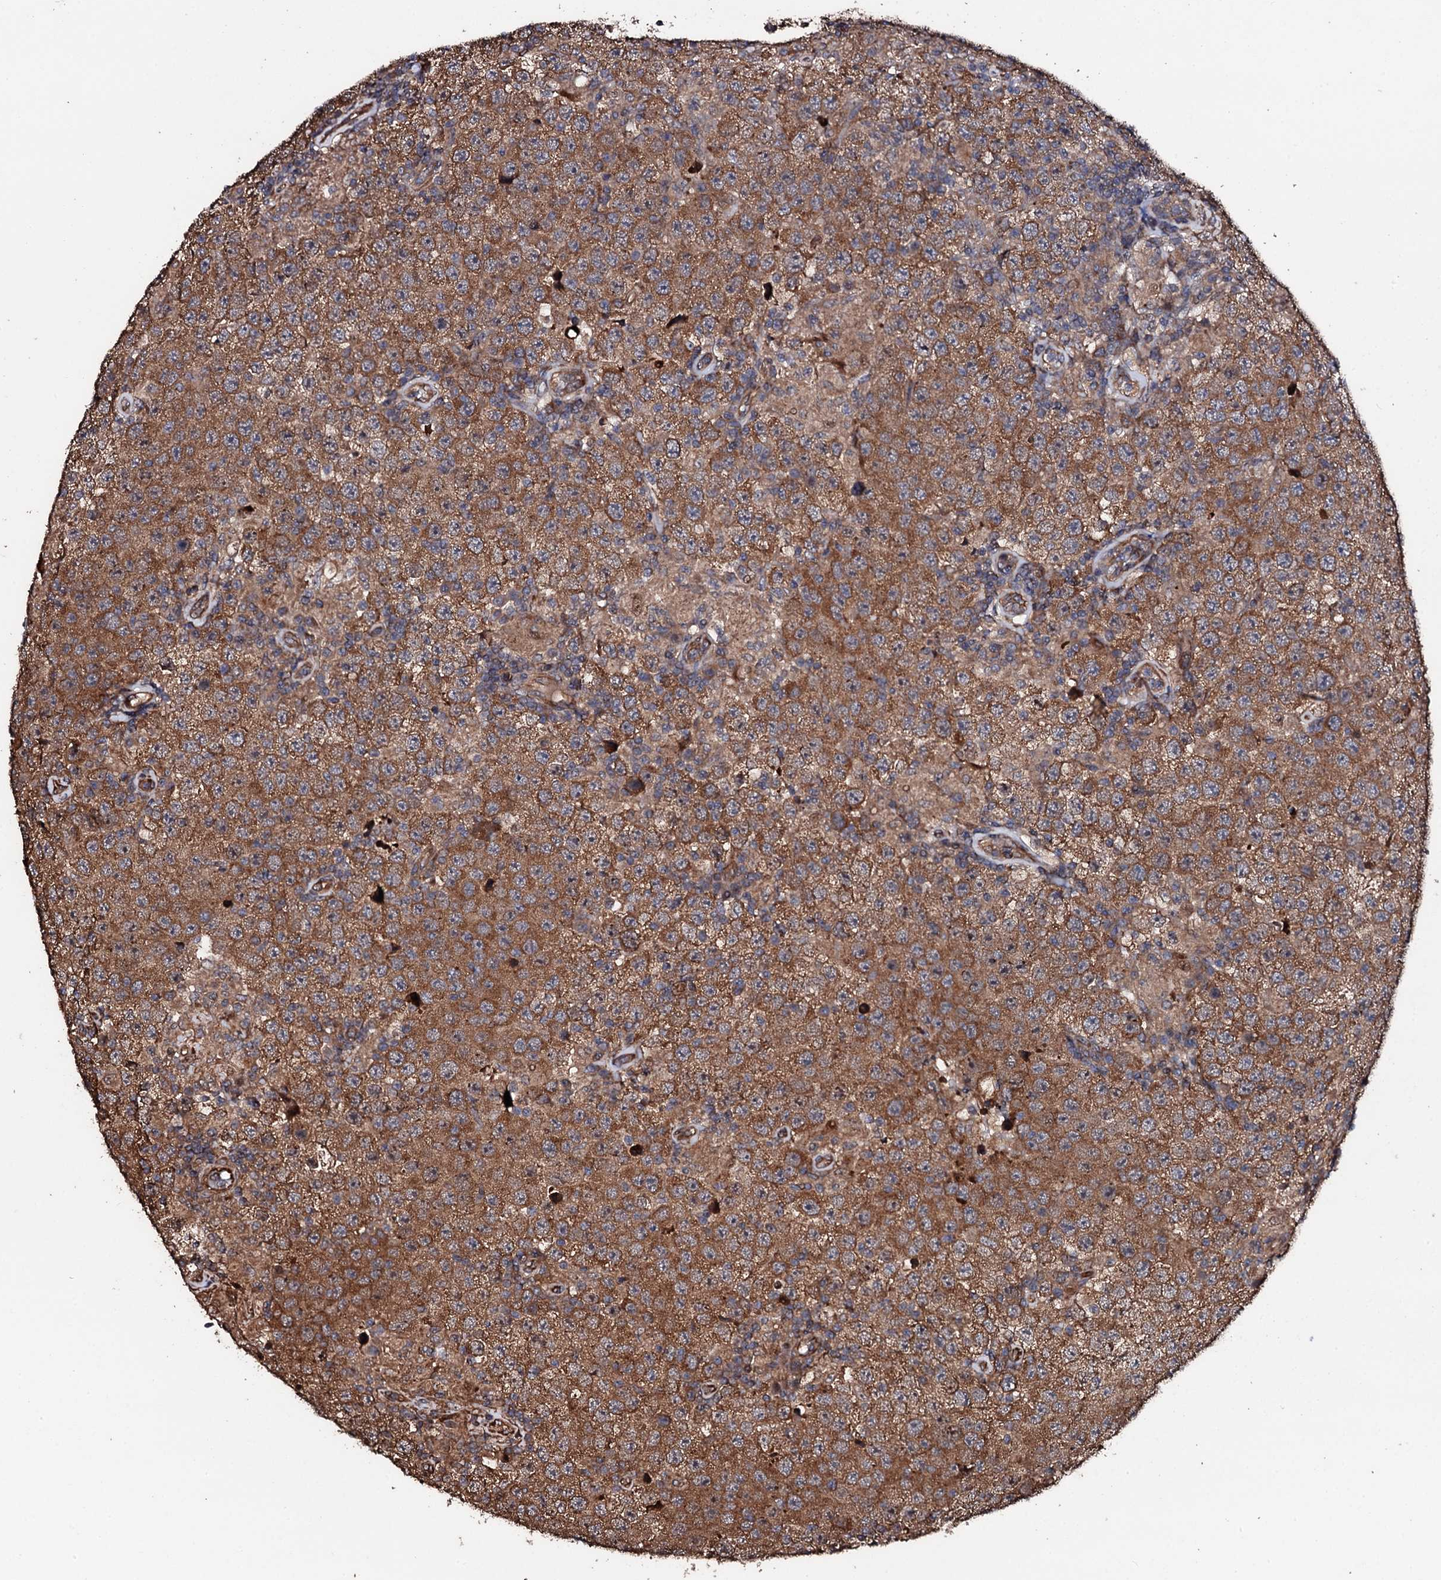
{"staining": {"intensity": "moderate", "quantity": ">75%", "location": "cytoplasmic/membranous"}, "tissue": "testis cancer", "cell_type": "Tumor cells", "image_type": "cancer", "snomed": [{"axis": "morphology", "description": "Normal tissue, NOS"}, {"axis": "morphology", "description": "Urothelial carcinoma, High grade"}, {"axis": "morphology", "description": "Seminoma, NOS"}, {"axis": "morphology", "description": "Carcinoma, Embryonal, NOS"}, {"axis": "topography", "description": "Urinary bladder"}, {"axis": "topography", "description": "Testis"}], "caption": "Immunohistochemical staining of testis seminoma shows moderate cytoplasmic/membranous protein expression in about >75% of tumor cells.", "gene": "CKAP5", "patient": {"sex": "male", "age": 41}}